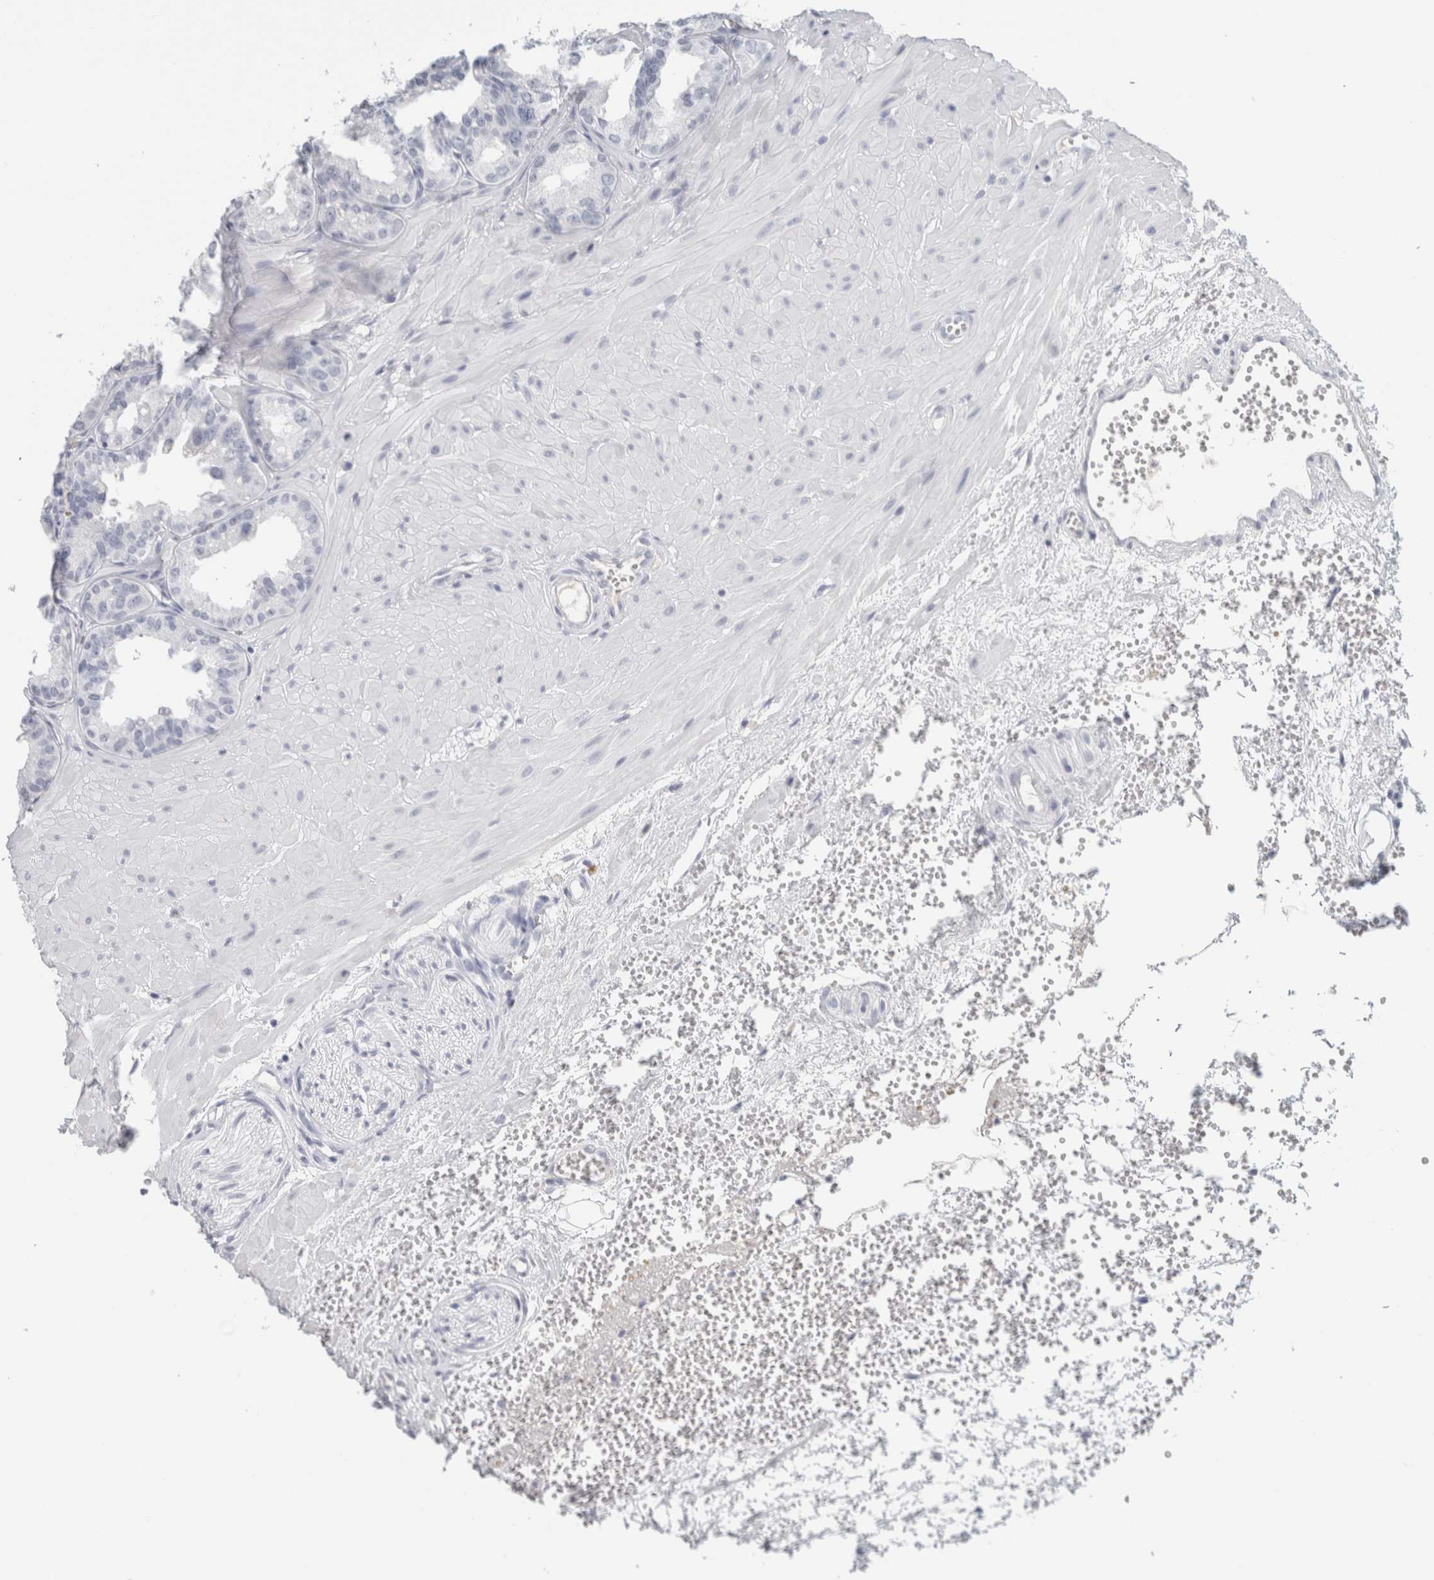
{"staining": {"intensity": "negative", "quantity": "none", "location": "none"}, "tissue": "seminal vesicle", "cell_type": "Glandular cells", "image_type": "normal", "snomed": [{"axis": "morphology", "description": "Normal tissue, NOS"}, {"axis": "topography", "description": "Prostate"}, {"axis": "topography", "description": "Seminal veicle"}], "caption": "This is a histopathology image of immunohistochemistry staining of benign seminal vesicle, which shows no staining in glandular cells. Nuclei are stained in blue.", "gene": "TSPAN8", "patient": {"sex": "male", "age": 51}}